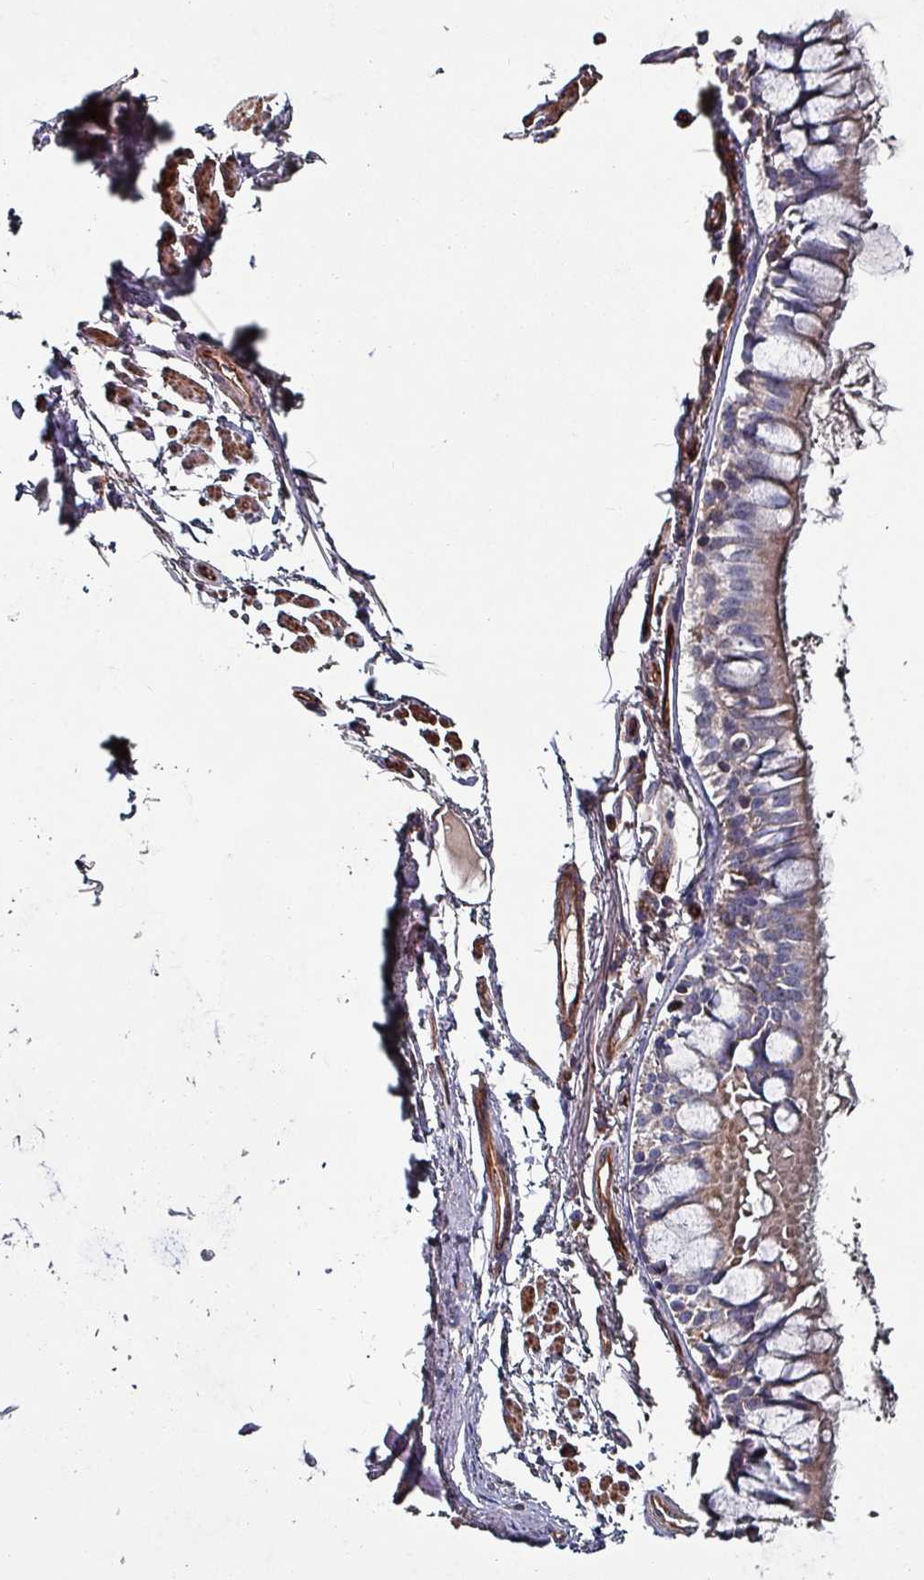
{"staining": {"intensity": "negative", "quantity": "none", "location": "none"}, "tissue": "bronchus", "cell_type": "Respiratory epithelial cells", "image_type": "normal", "snomed": [{"axis": "morphology", "description": "Normal tissue, NOS"}, {"axis": "topography", "description": "Bronchus"}], "caption": "DAB immunohistochemical staining of benign bronchus reveals no significant positivity in respiratory epithelial cells. (Stains: DAB immunohistochemistry with hematoxylin counter stain, Microscopy: brightfield microscopy at high magnification).", "gene": "ANO10", "patient": {"sex": "male", "age": 70}}